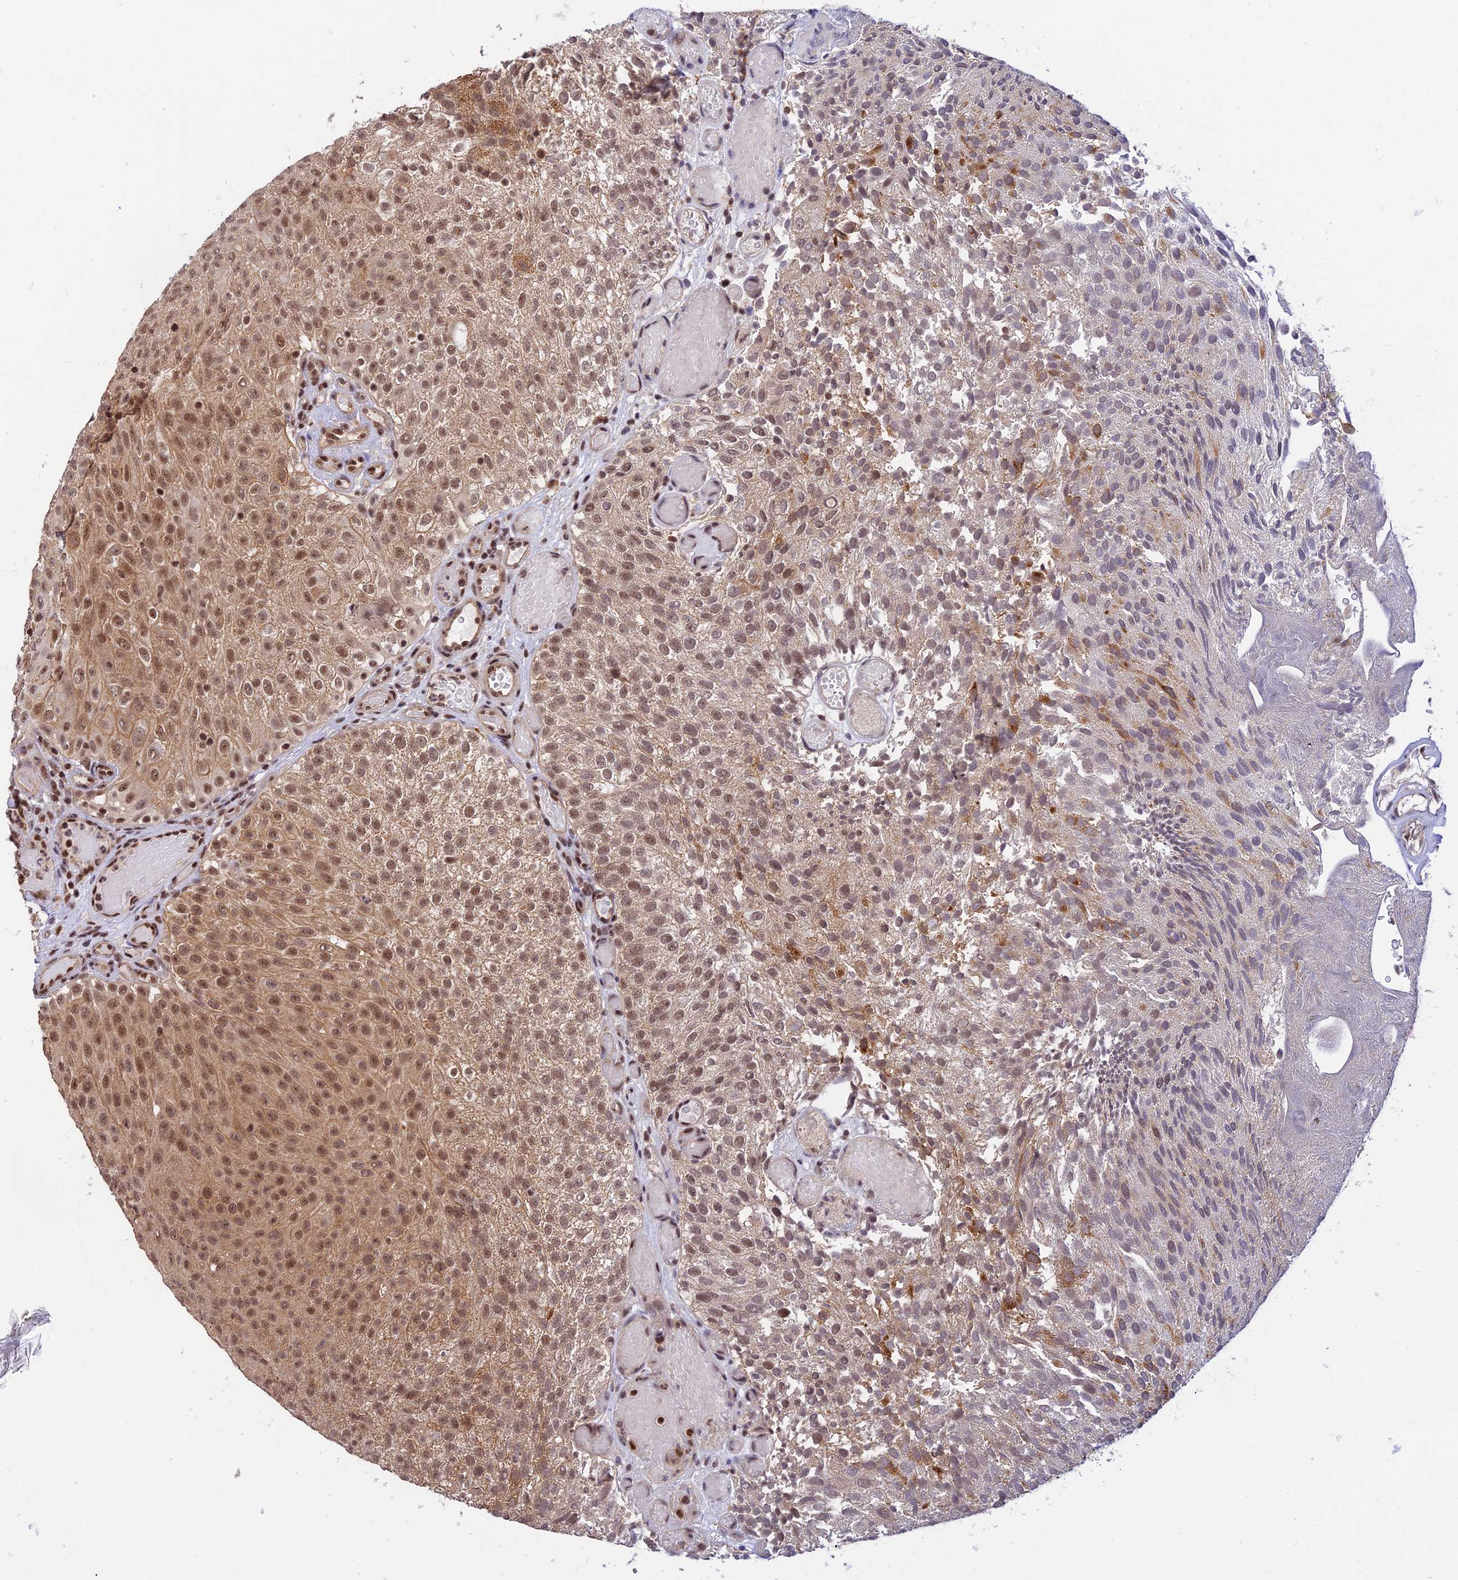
{"staining": {"intensity": "moderate", "quantity": ">75%", "location": "cytoplasmic/membranous,nuclear"}, "tissue": "urothelial cancer", "cell_type": "Tumor cells", "image_type": "cancer", "snomed": [{"axis": "morphology", "description": "Urothelial carcinoma, Low grade"}, {"axis": "topography", "description": "Urinary bladder"}], "caption": "About >75% of tumor cells in human urothelial carcinoma (low-grade) show moderate cytoplasmic/membranous and nuclear protein positivity as visualized by brown immunohistochemical staining.", "gene": "THAP11", "patient": {"sex": "male", "age": 78}}